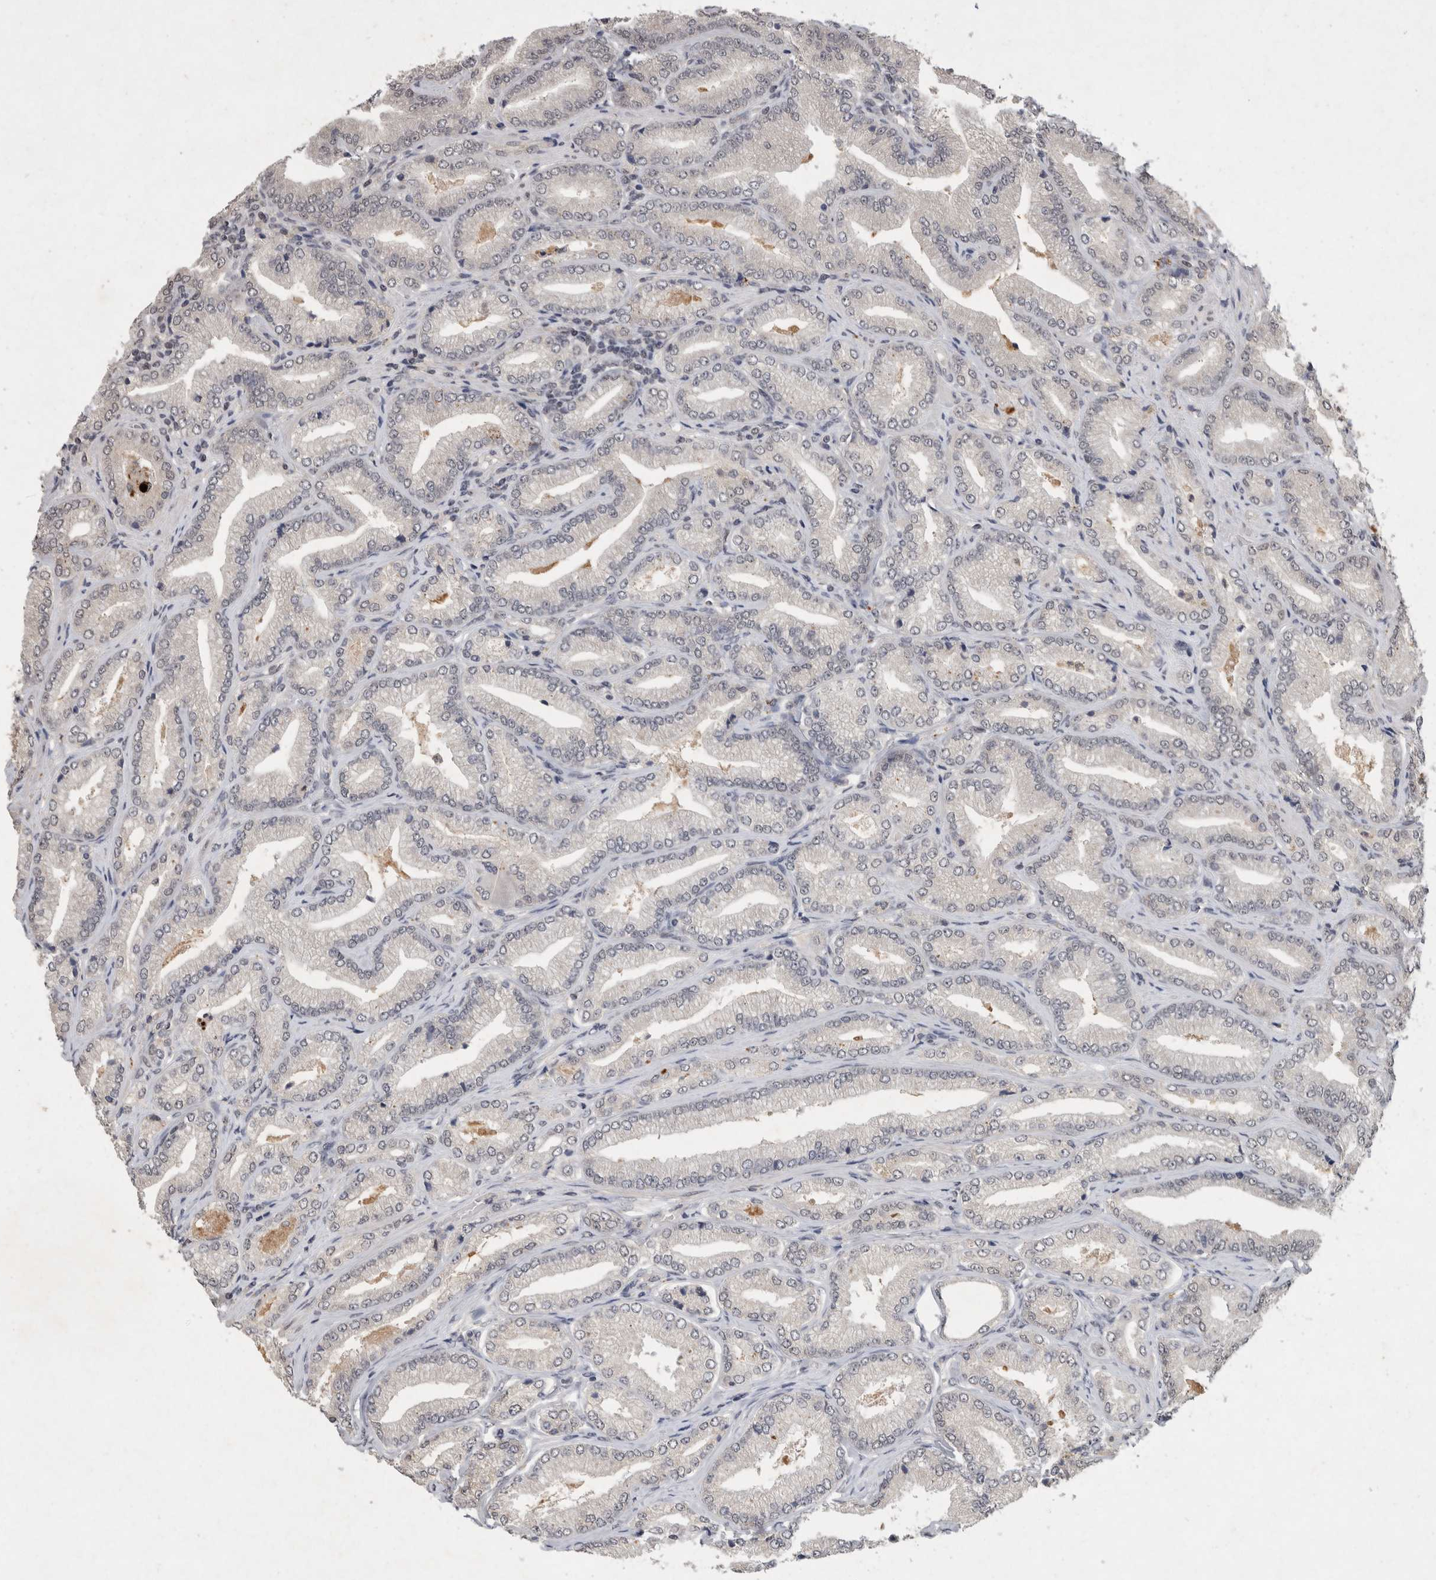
{"staining": {"intensity": "negative", "quantity": "none", "location": "none"}, "tissue": "prostate cancer", "cell_type": "Tumor cells", "image_type": "cancer", "snomed": [{"axis": "morphology", "description": "Adenocarcinoma, Low grade"}, {"axis": "topography", "description": "Prostate"}], "caption": "A histopathology image of human prostate cancer (adenocarcinoma (low-grade)) is negative for staining in tumor cells.", "gene": "XRCC5", "patient": {"sex": "male", "age": 62}}